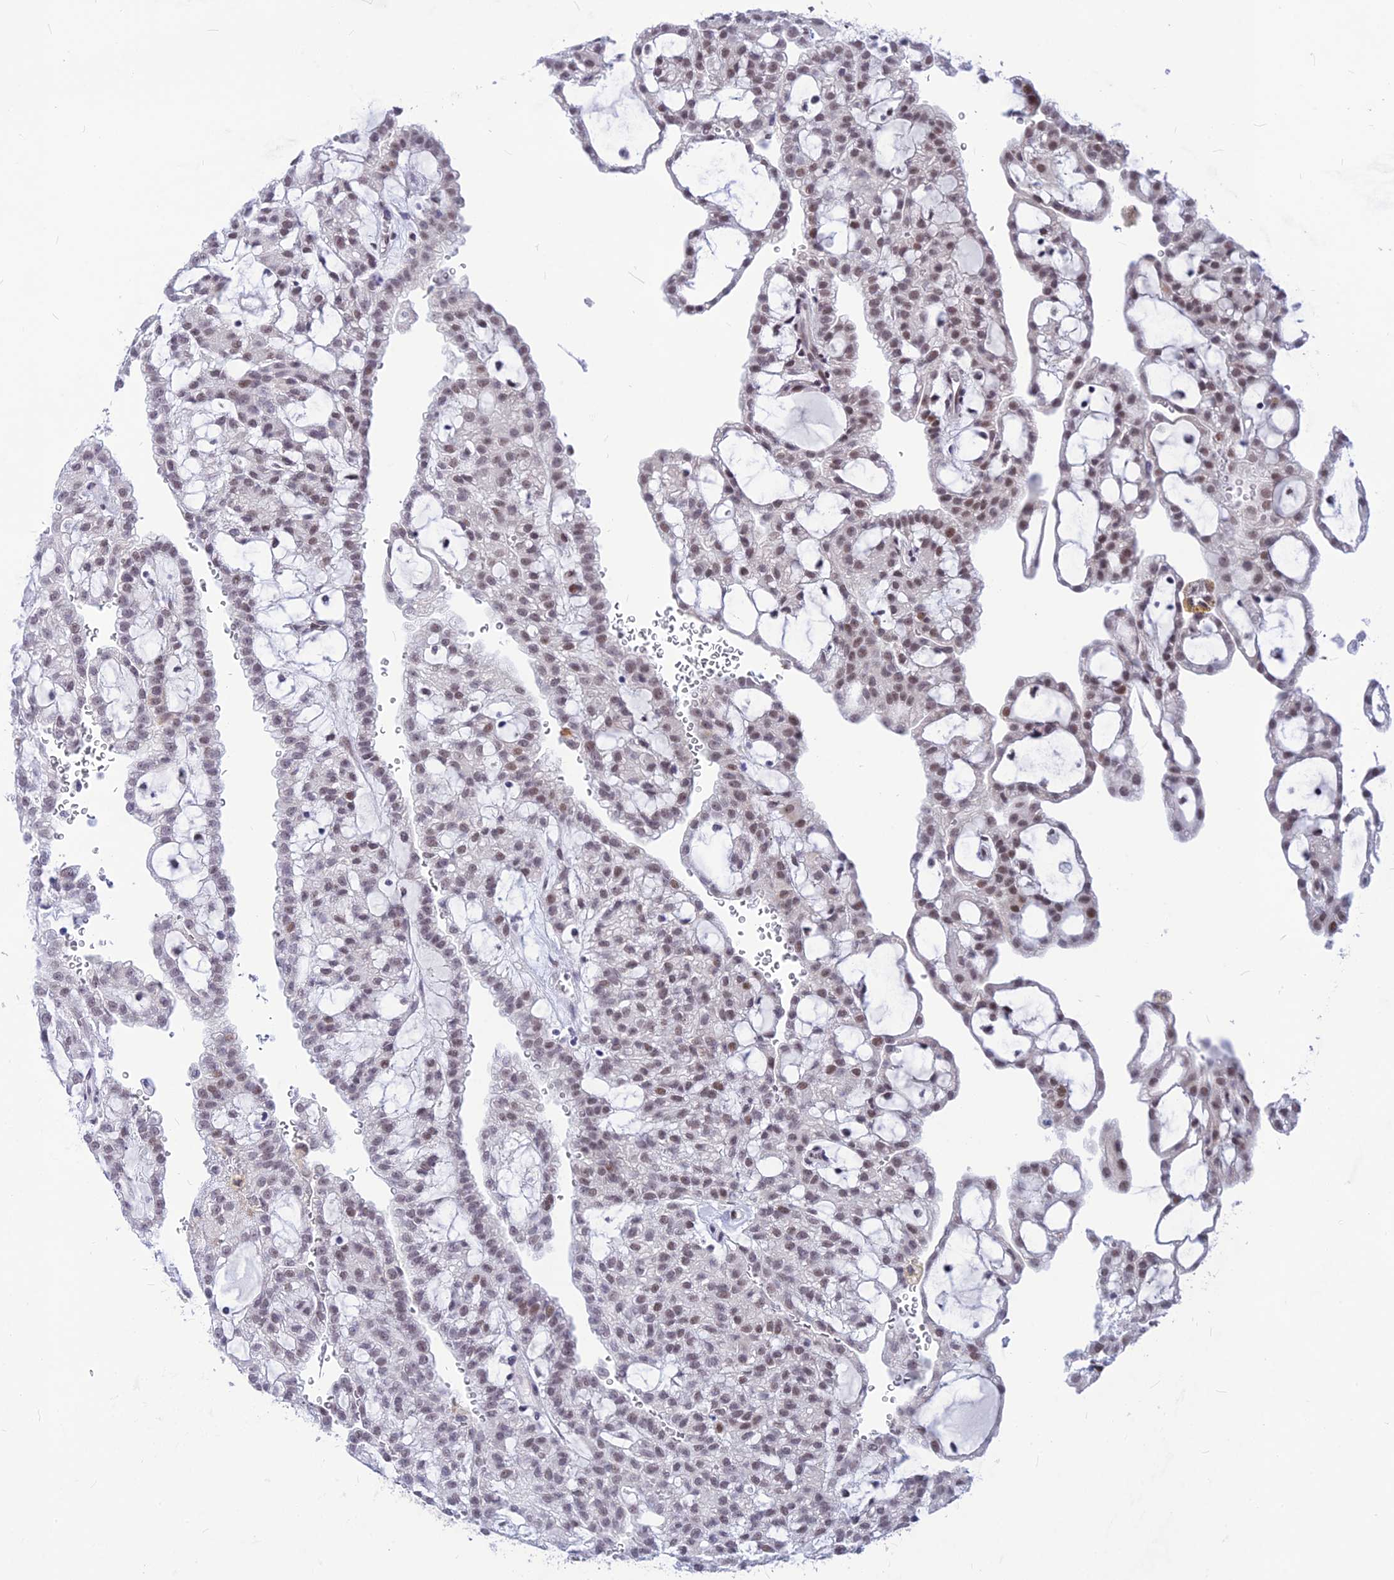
{"staining": {"intensity": "moderate", "quantity": ">75%", "location": "nuclear"}, "tissue": "renal cancer", "cell_type": "Tumor cells", "image_type": "cancer", "snomed": [{"axis": "morphology", "description": "Adenocarcinoma, NOS"}, {"axis": "topography", "description": "Kidney"}], "caption": "This histopathology image reveals immunohistochemistry staining of human renal cancer (adenocarcinoma), with medium moderate nuclear expression in approximately >75% of tumor cells.", "gene": "KCTD13", "patient": {"sex": "male", "age": 63}}